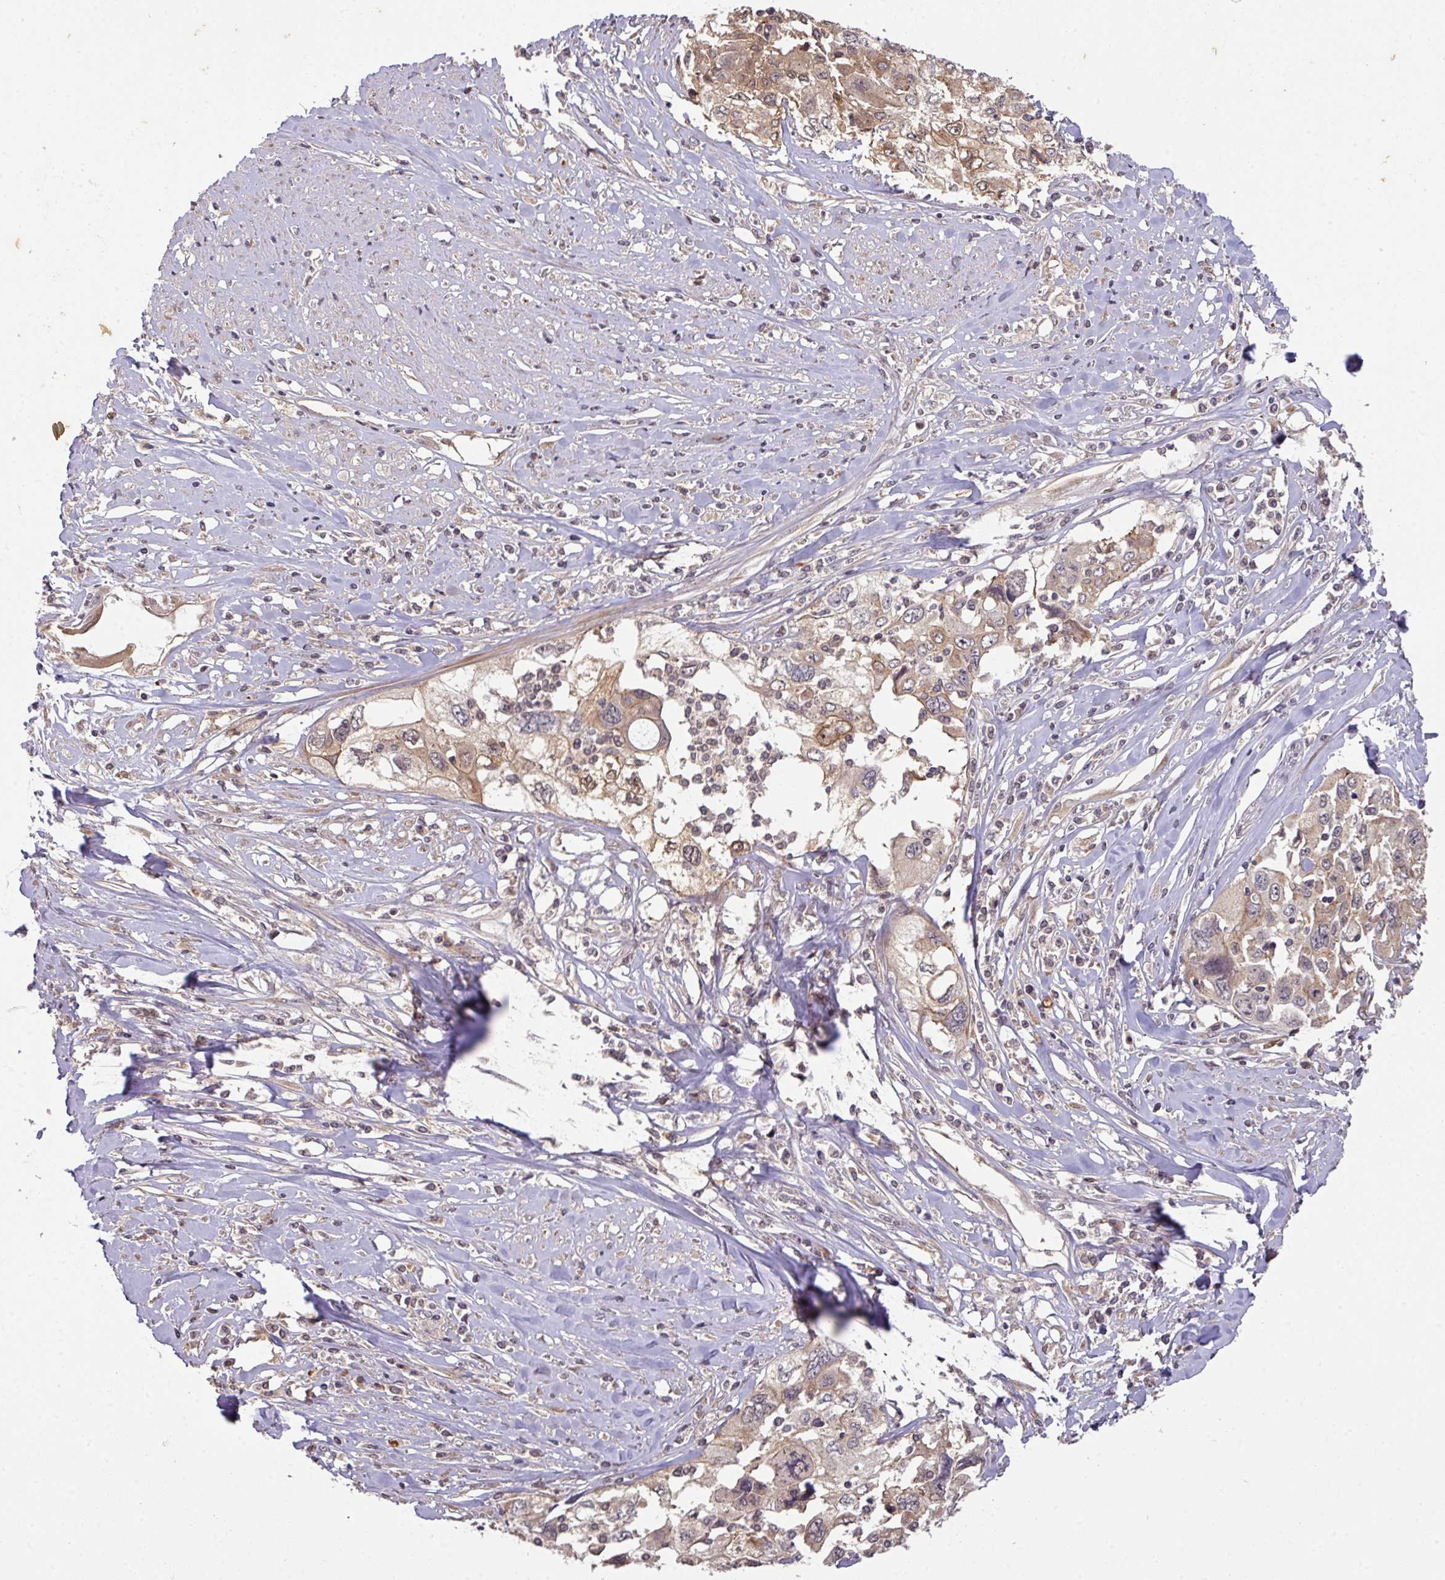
{"staining": {"intensity": "moderate", "quantity": "25%-75%", "location": "cytoplasmic/membranous"}, "tissue": "cervical cancer", "cell_type": "Tumor cells", "image_type": "cancer", "snomed": [{"axis": "morphology", "description": "Squamous cell carcinoma, NOS"}, {"axis": "topography", "description": "Cervix"}], "caption": "An image showing moderate cytoplasmic/membranous expression in about 25%-75% of tumor cells in cervical cancer, as visualized by brown immunohistochemical staining.", "gene": "CYFIP2", "patient": {"sex": "female", "age": 31}}